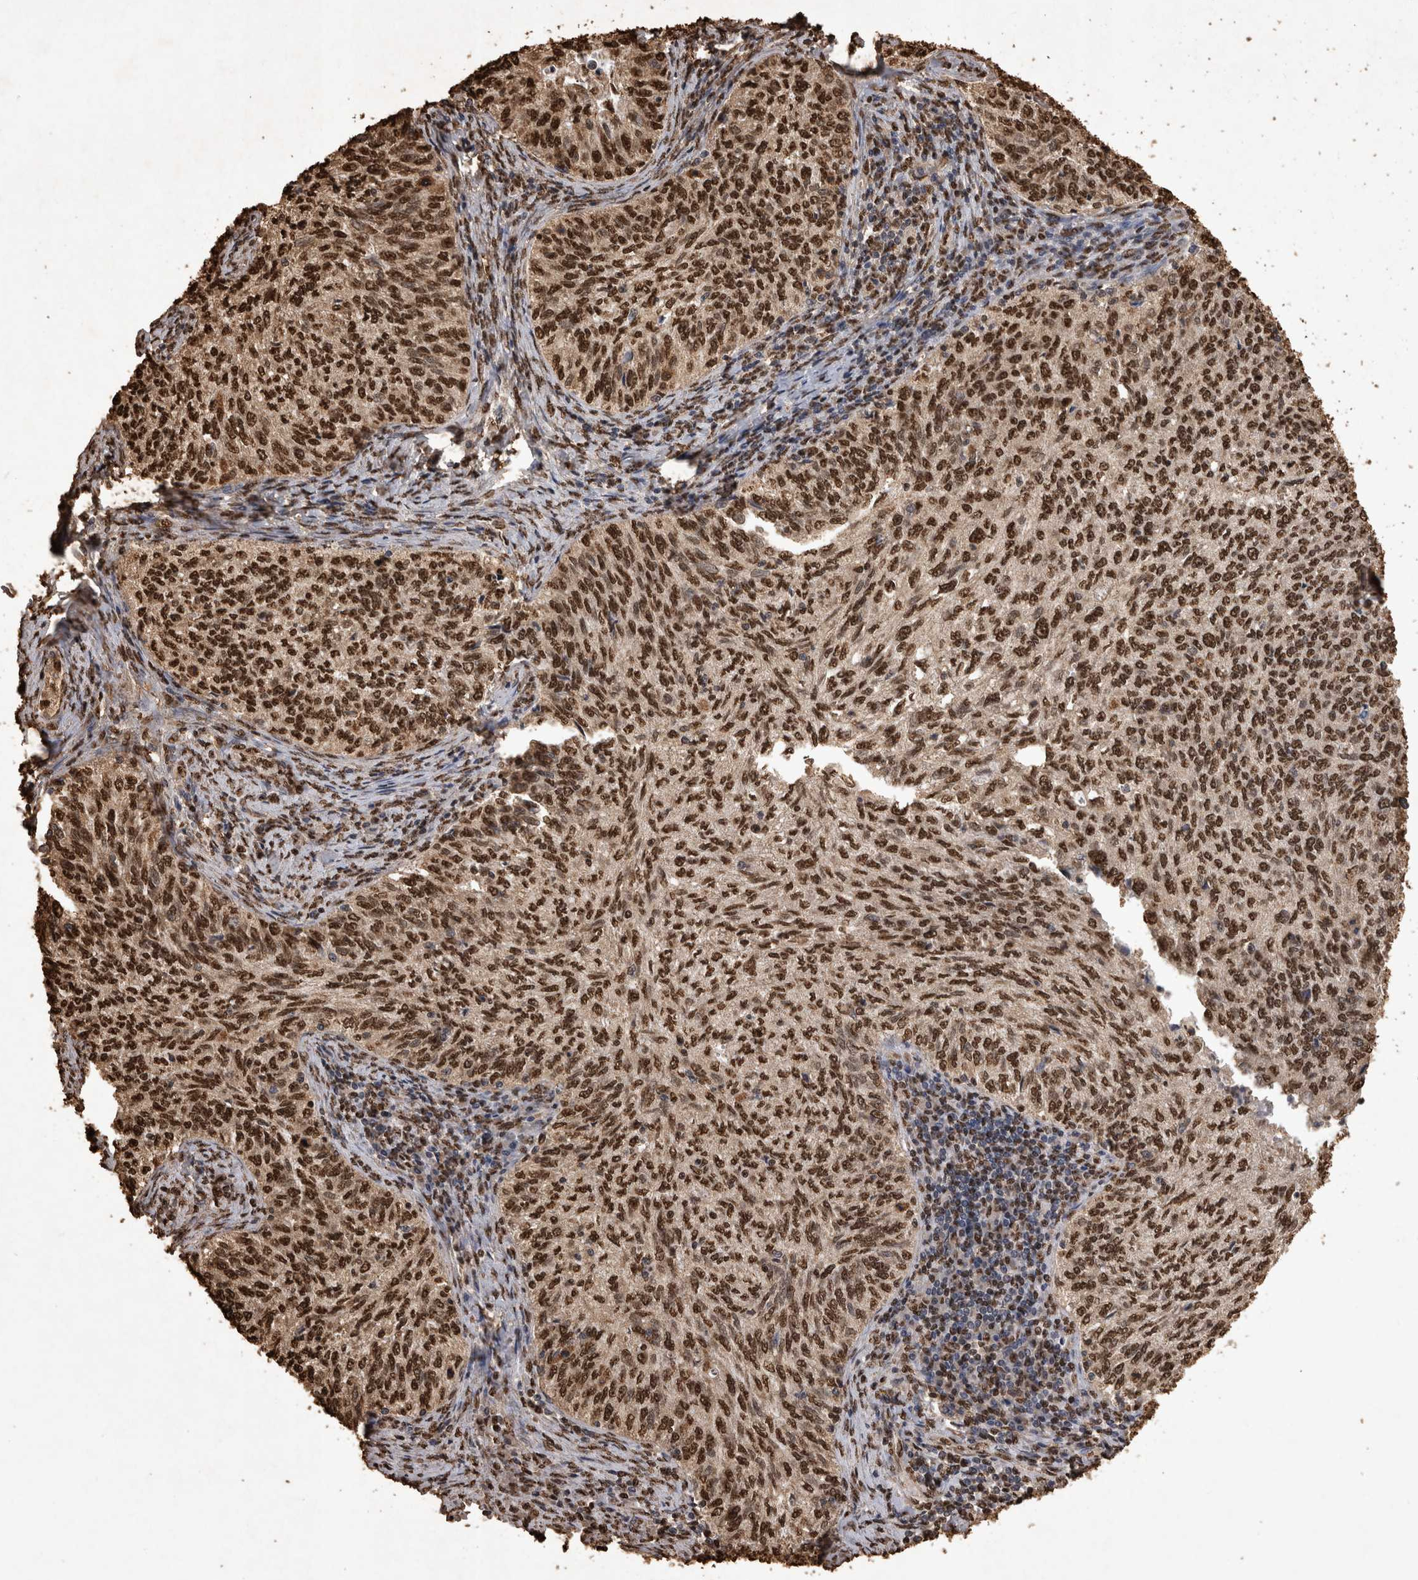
{"staining": {"intensity": "strong", "quantity": ">75%", "location": "nuclear"}, "tissue": "cervical cancer", "cell_type": "Tumor cells", "image_type": "cancer", "snomed": [{"axis": "morphology", "description": "Squamous cell carcinoma, NOS"}, {"axis": "topography", "description": "Cervix"}], "caption": "Squamous cell carcinoma (cervical) was stained to show a protein in brown. There is high levels of strong nuclear staining in about >75% of tumor cells.", "gene": "OAS2", "patient": {"sex": "female", "age": 30}}